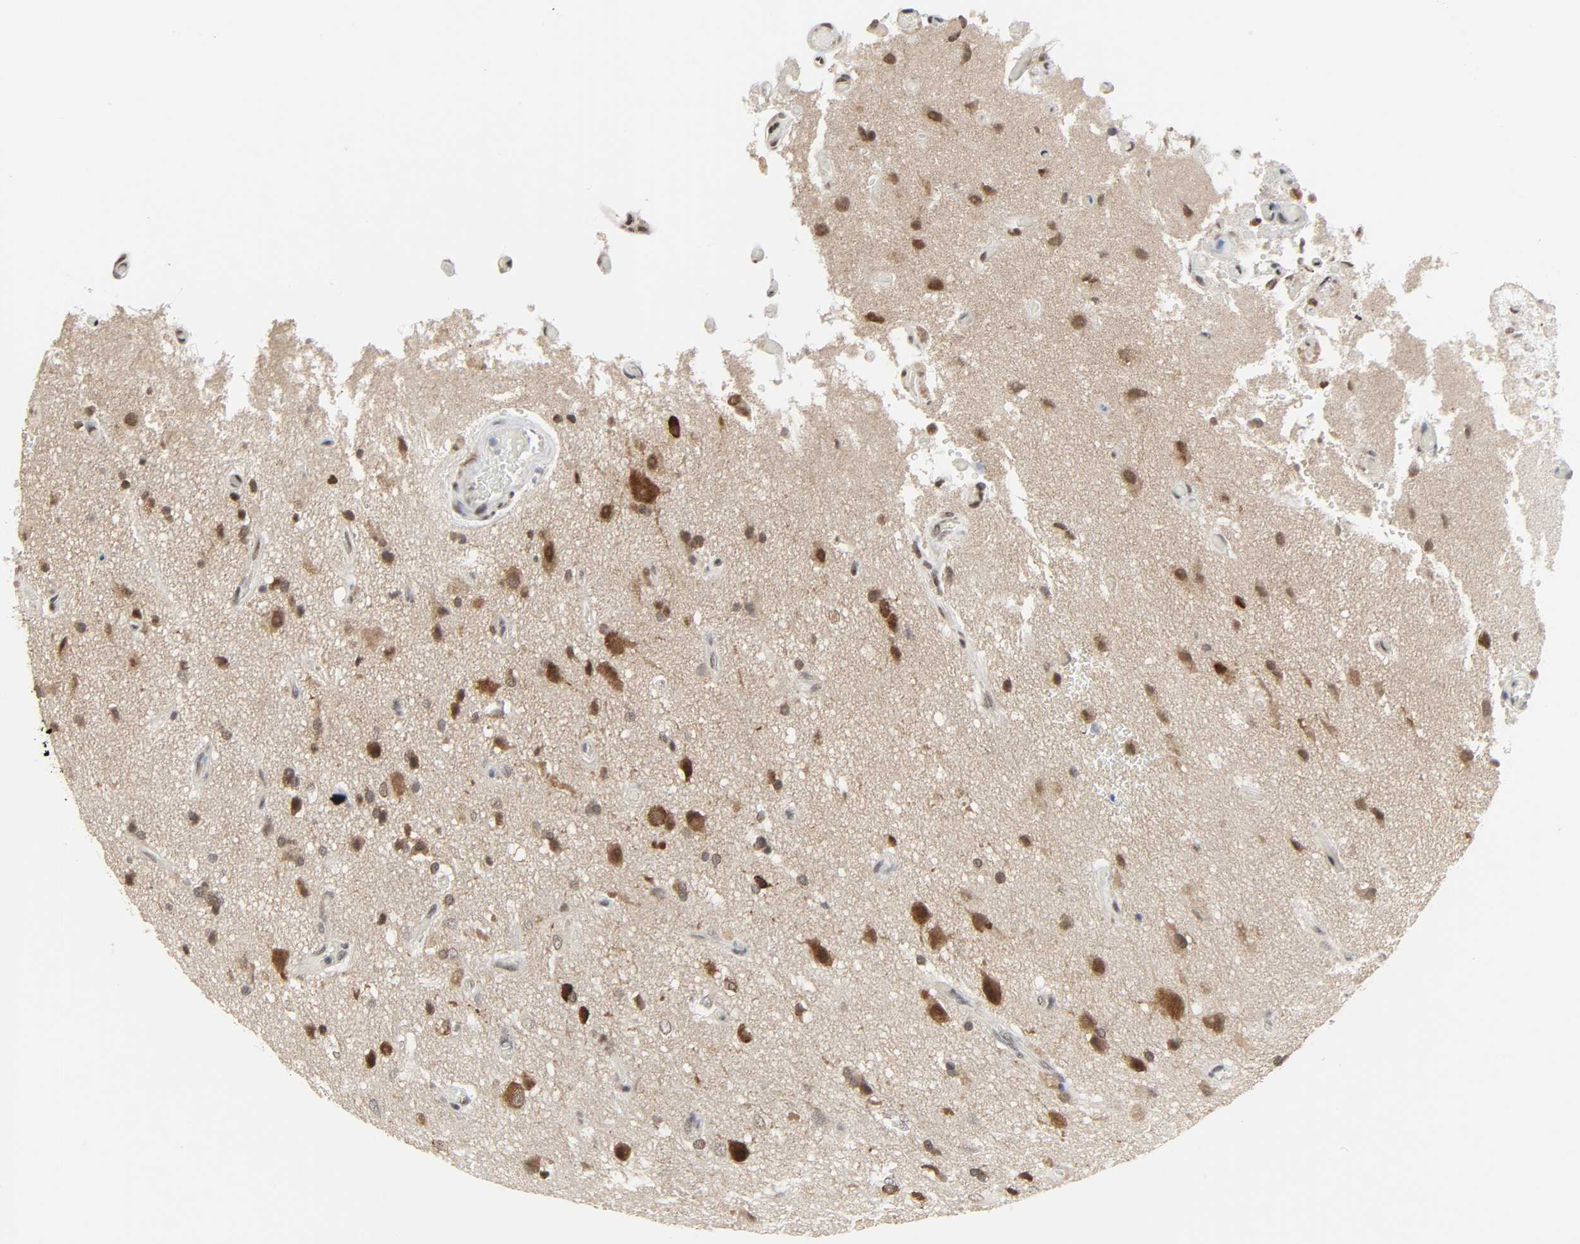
{"staining": {"intensity": "moderate", "quantity": "<25%", "location": "cytoplasmic/membranous,nuclear"}, "tissue": "glioma", "cell_type": "Tumor cells", "image_type": "cancer", "snomed": [{"axis": "morphology", "description": "Glioma, malignant, High grade"}, {"axis": "topography", "description": "Brain"}], "caption": "High-power microscopy captured an immunohistochemistry micrograph of malignant glioma (high-grade), revealing moderate cytoplasmic/membranous and nuclear expression in about <25% of tumor cells.", "gene": "MUC1", "patient": {"sex": "male", "age": 47}}